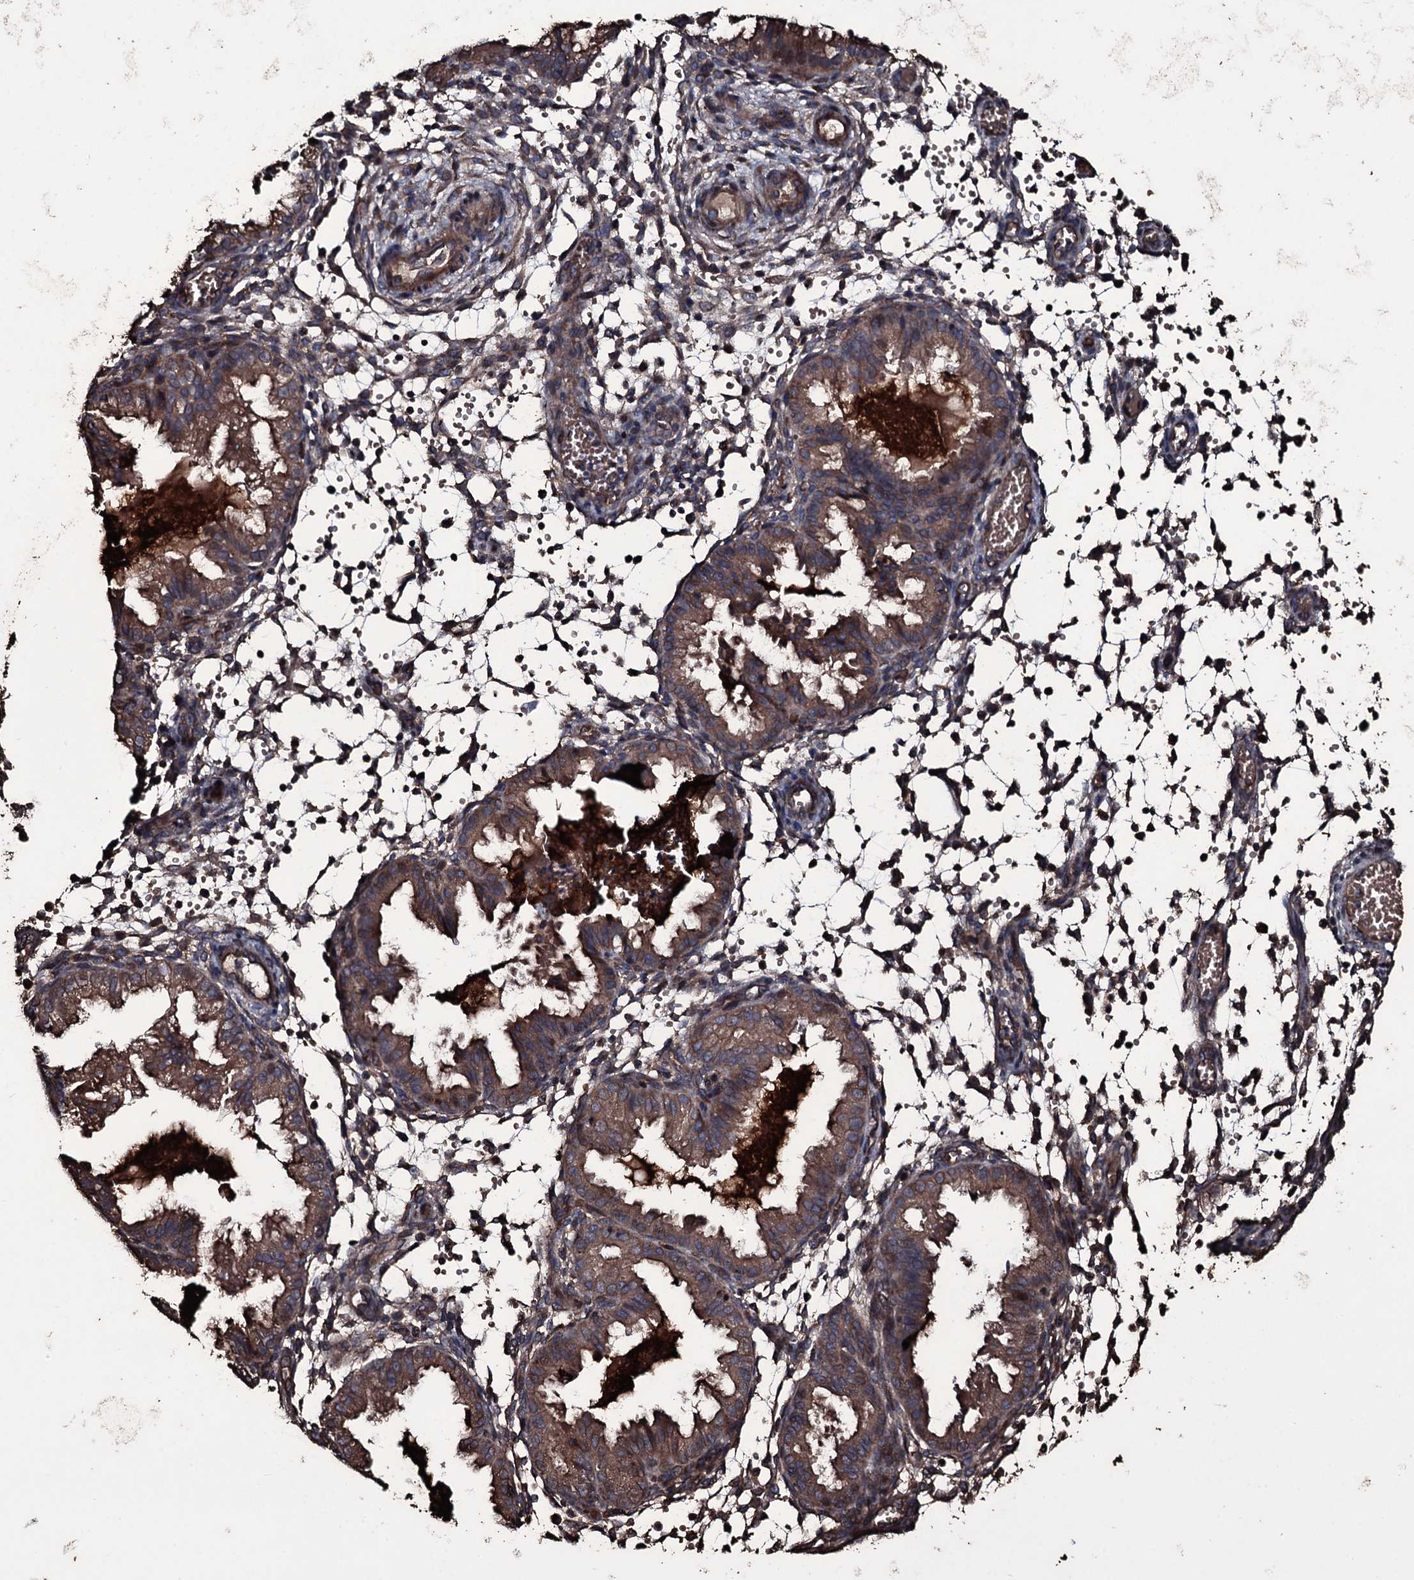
{"staining": {"intensity": "moderate", "quantity": "<25%", "location": "cytoplasmic/membranous"}, "tissue": "endometrium", "cell_type": "Cells in endometrial stroma", "image_type": "normal", "snomed": [{"axis": "morphology", "description": "Normal tissue, NOS"}, {"axis": "topography", "description": "Endometrium"}], "caption": "An image showing moderate cytoplasmic/membranous positivity in about <25% of cells in endometrial stroma in normal endometrium, as visualized by brown immunohistochemical staining.", "gene": "ZSWIM8", "patient": {"sex": "female", "age": 33}}